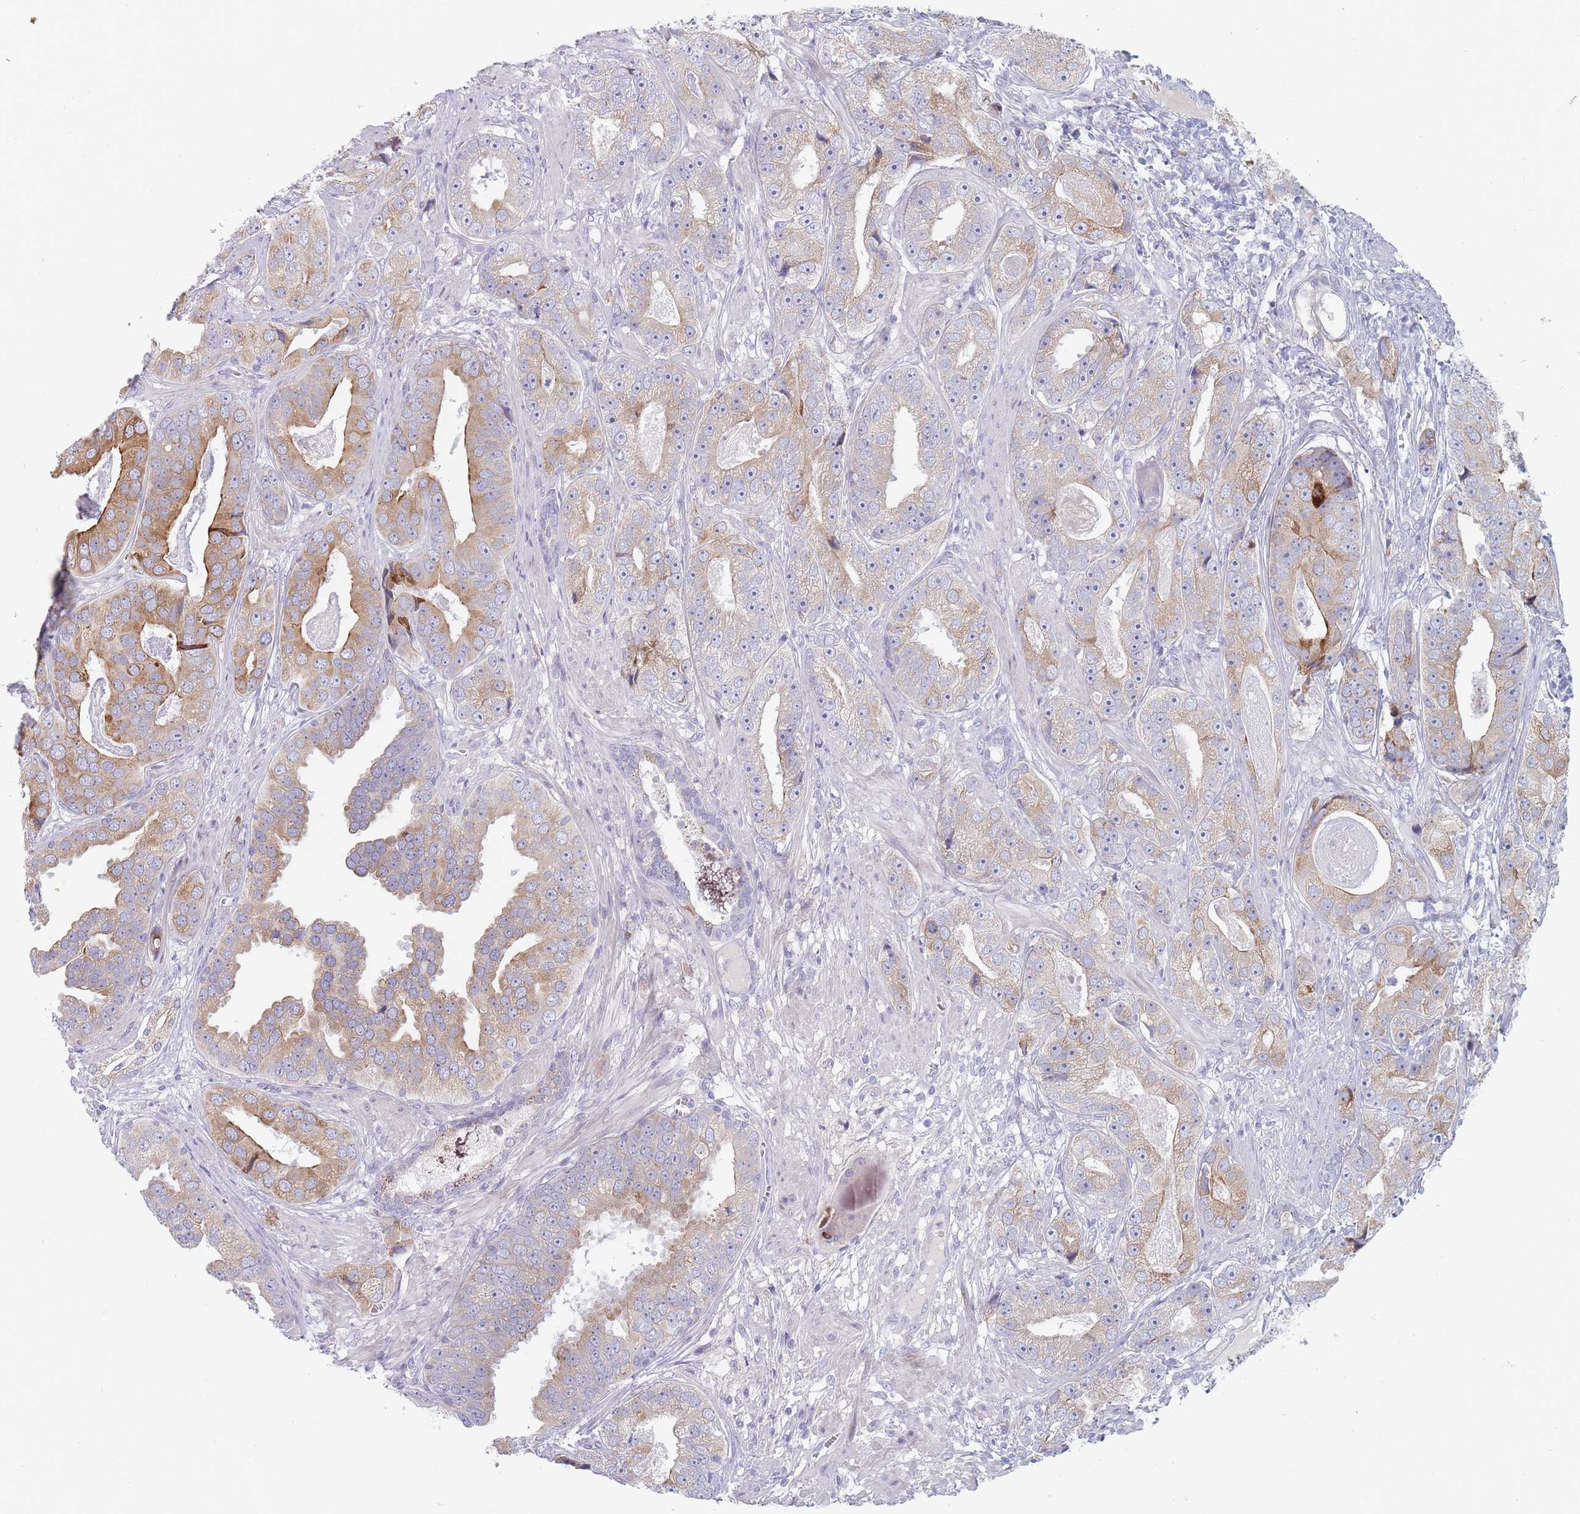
{"staining": {"intensity": "moderate", "quantity": "25%-75%", "location": "cytoplasmic/membranous"}, "tissue": "prostate cancer", "cell_type": "Tumor cells", "image_type": "cancer", "snomed": [{"axis": "morphology", "description": "Adenocarcinoma, High grade"}, {"axis": "topography", "description": "Prostate"}], "caption": "Prostate cancer stained with DAB immunohistochemistry (IHC) demonstrates medium levels of moderate cytoplasmic/membranous expression in approximately 25%-75% of tumor cells.", "gene": "SPATS1", "patient": {"sex": "male", "age": 71}}